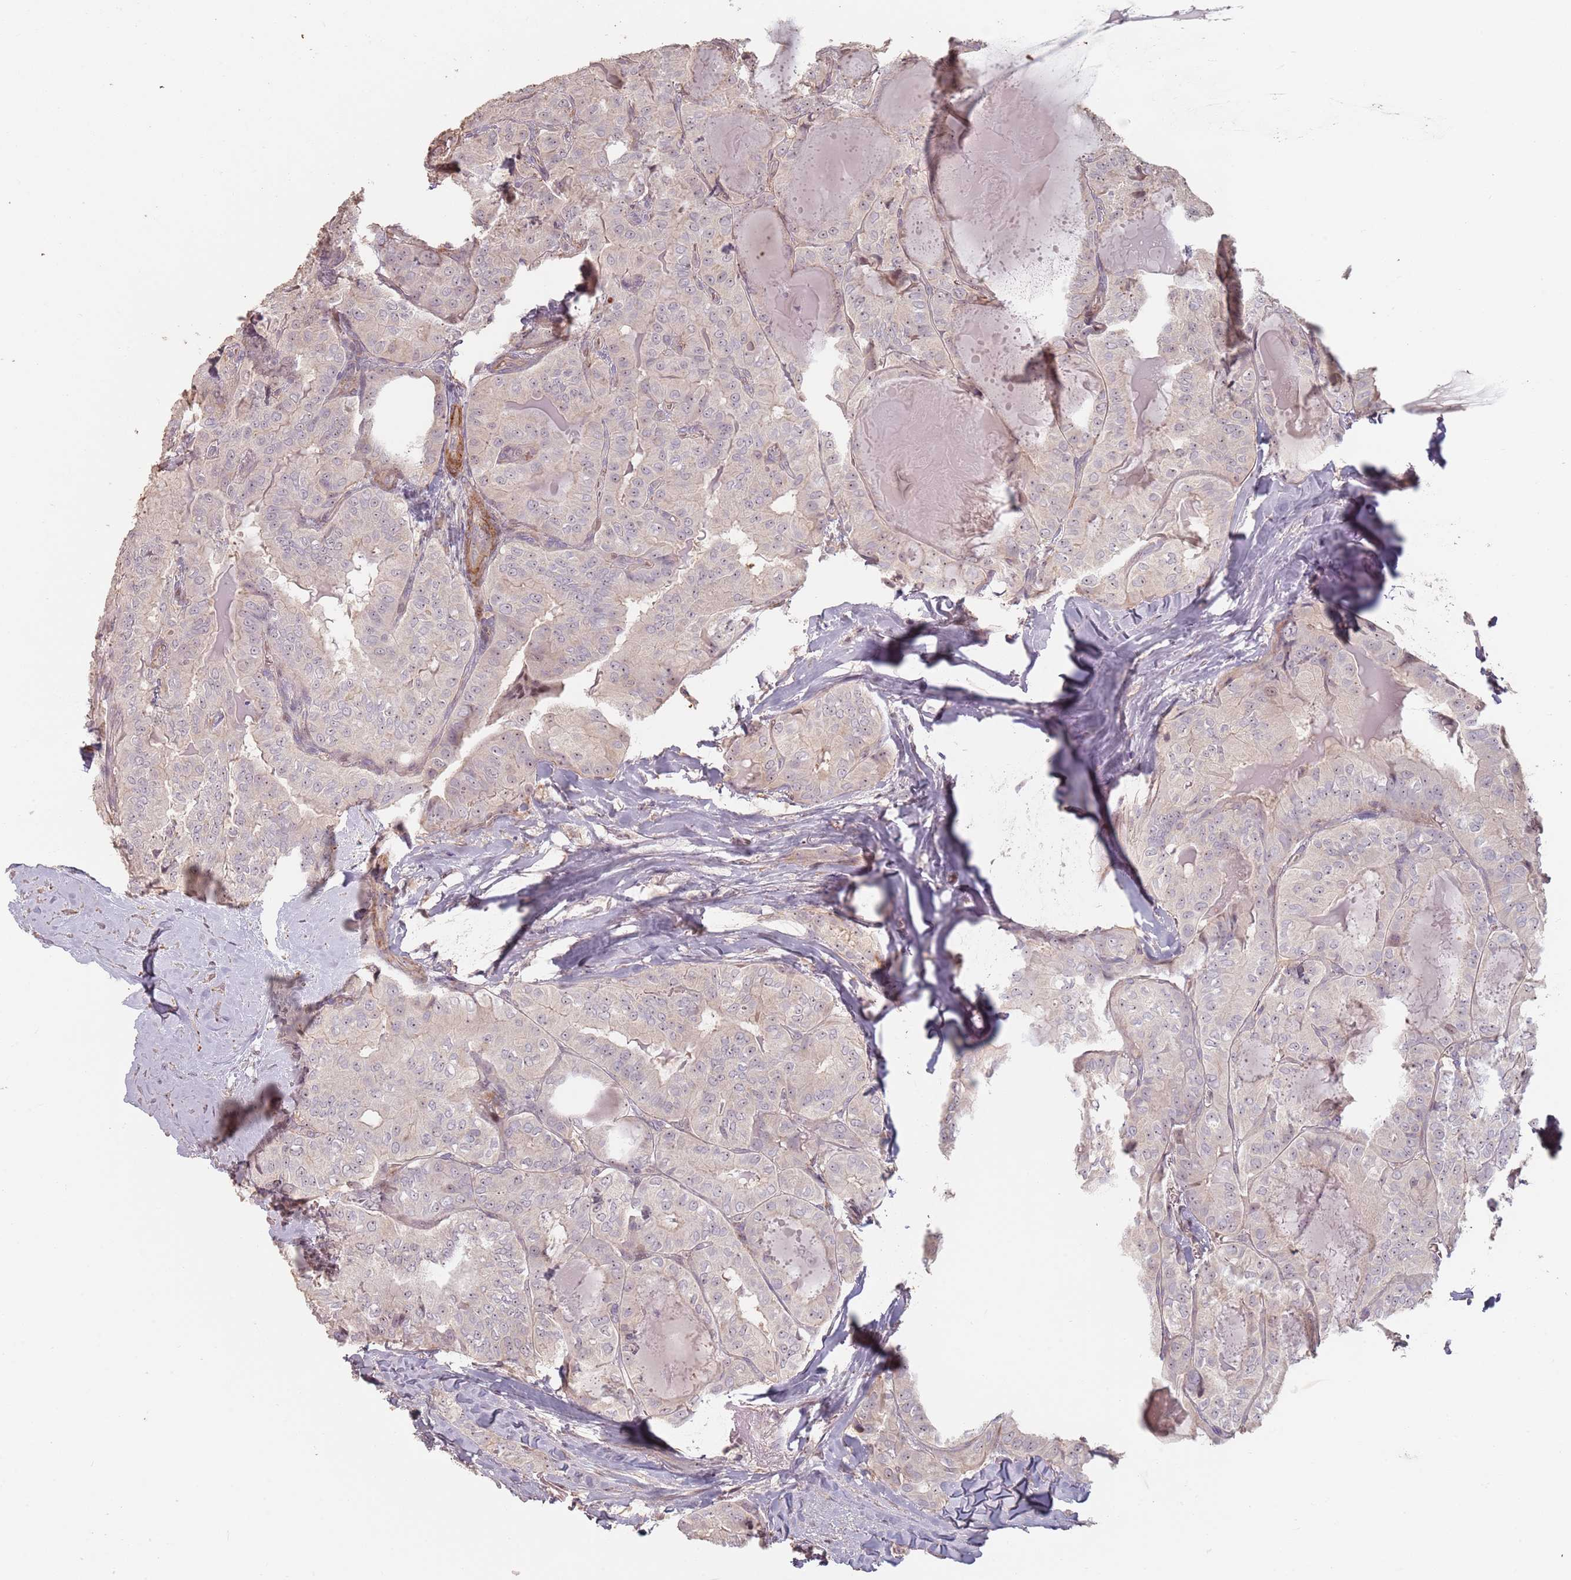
{"staining": {"intensity": "weak", "quantity": "<25%", "location": "nuclear"}, "tissue": "thyroid cancer", "cell_type": "Tumor cells", "image_type": "cancer", "snomed": [{"axis": "morphology", "description": "Papillary adenocarcinoma, NOS"}, {"axis": "topography", "description": "Thyroid gland"}], "caption": "The photomicrograph displays no staining of tumor cells in papillary adenocarcinoma (thyroid). The staining was performed using DAB to visualize the protein expression in brown, while the nuclei were stained in blue with hematoxylin (Magnification: 20x).", "gene": "ADTRP", "patient": {"sex": "female", "age": 68}}